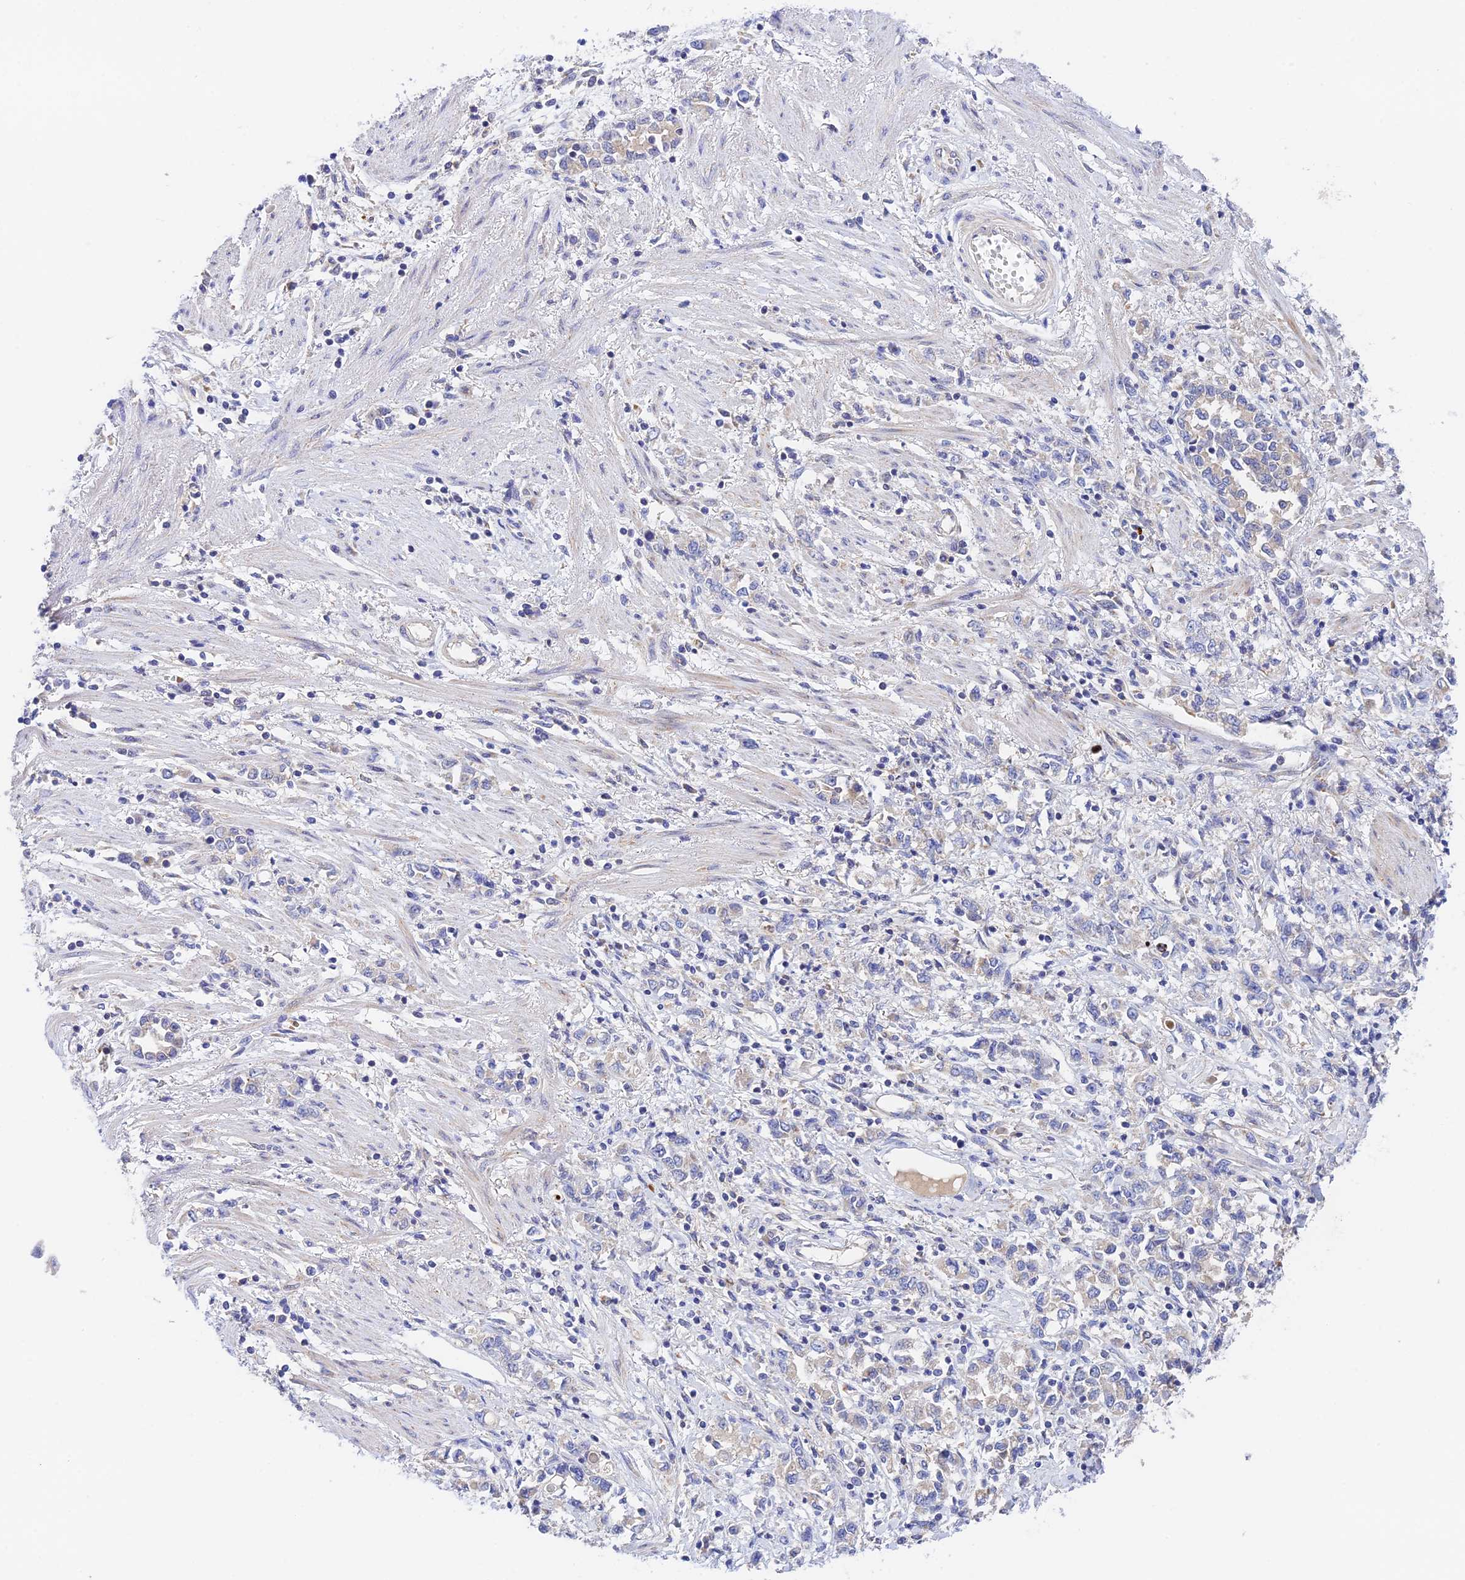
{"staining": {"intensity": "negative", "quantity": "none", "location": "none"}, "tissue": "stomach cancer", "cell_type": "Tumor cells", "image_type": "cancer", "snomed": [{"axis": "morphology", "description": "Adenocarcinoma, NOS"}, {"axis": "topography", "description": "Stomach"}], "caption": "This is a image of immunohistochemistry (IHC) staining of stomach adenocarcinoma, which shows no positivity in tumor cells.", "gene": "RANBP6", "patient": {"sex": "female", "age": 76}}